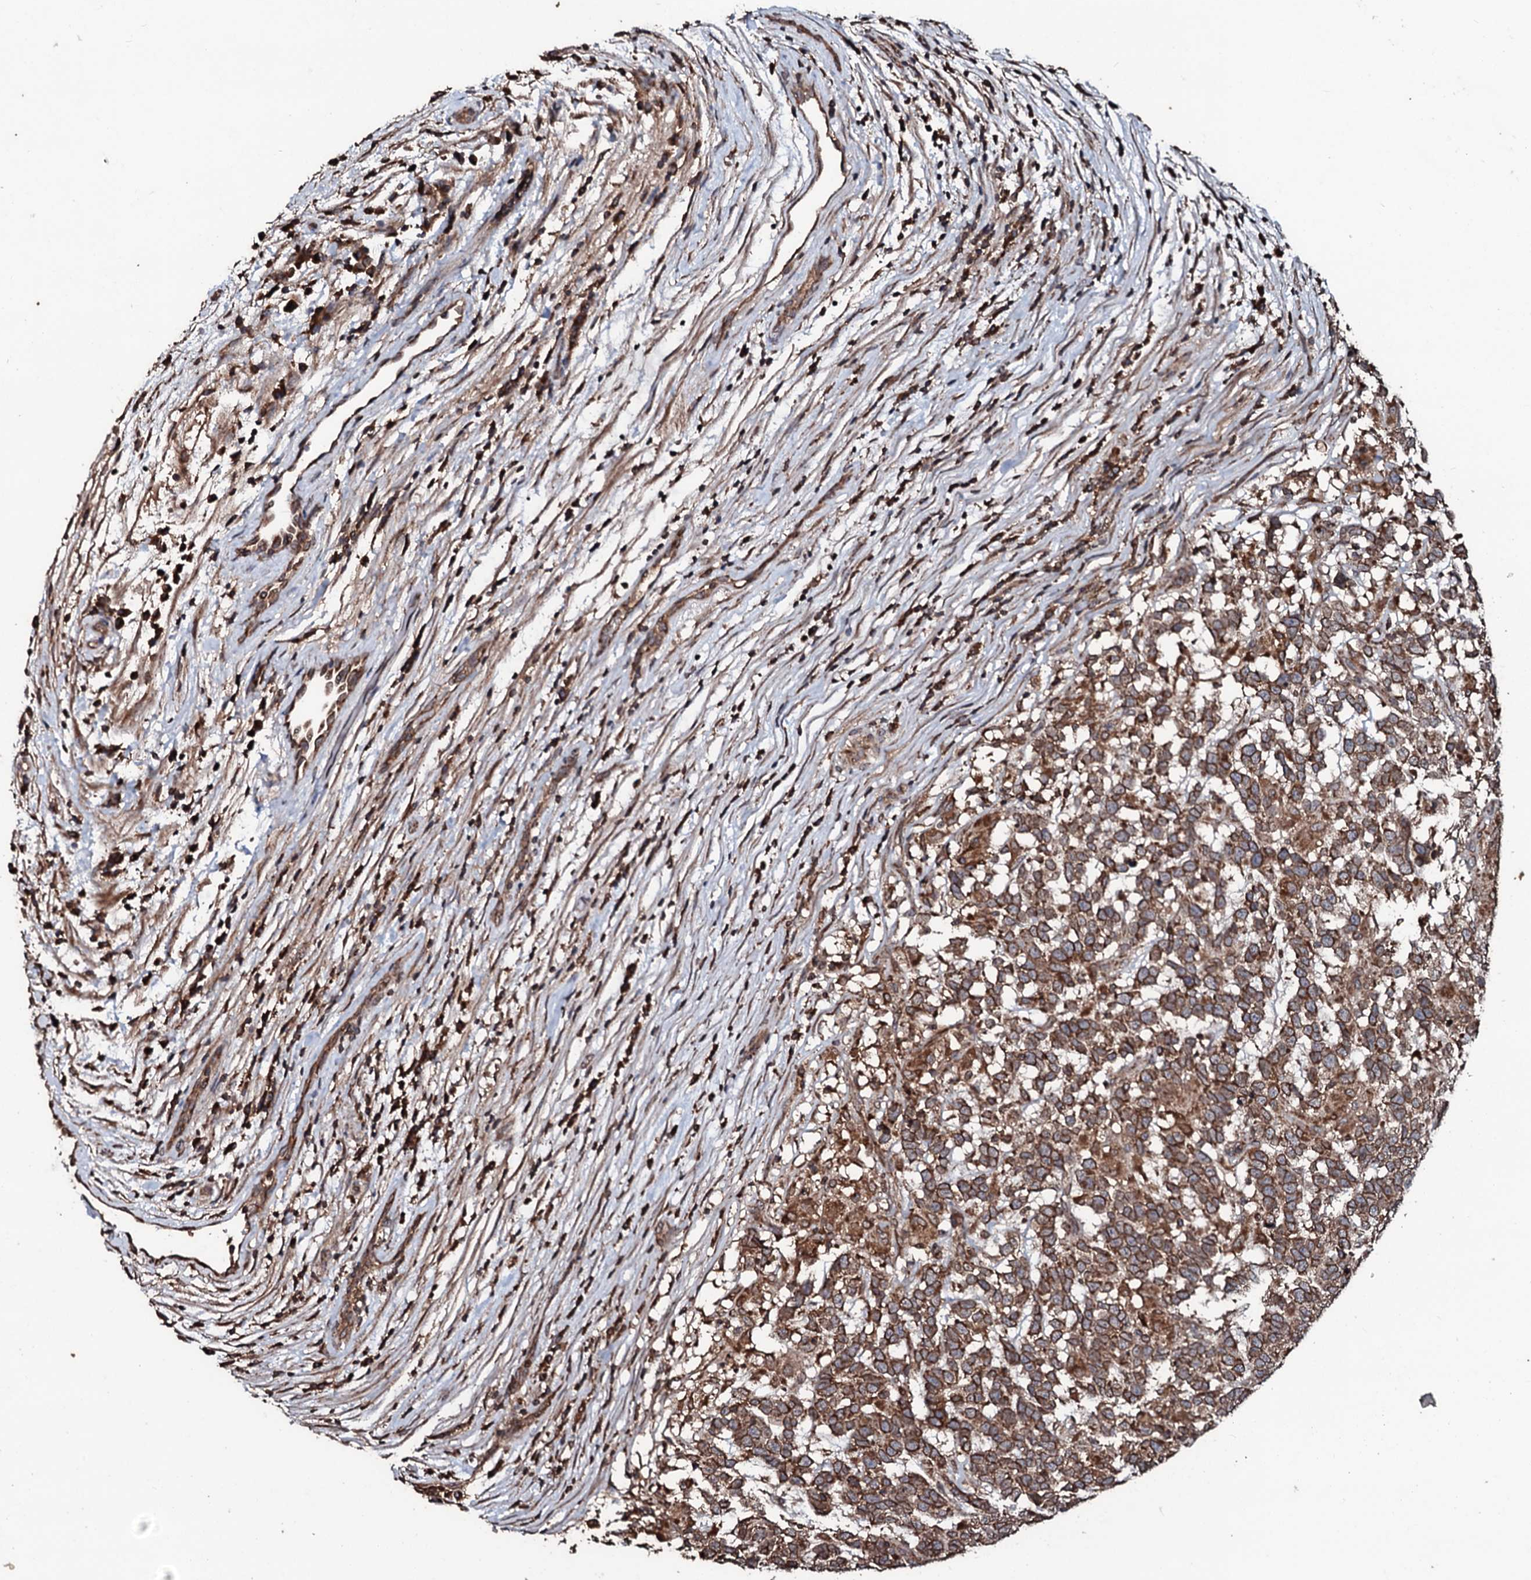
{"staining": {"intensity": "strong", "quantity": ">75%", "location": "cytoplasmic/membranous"}, "tissue": "testis cancer", "cell_type": "Tumor cells", "image_type": "cancer", "snomed": [{"axis": "morphology", "description": "Carcinoma, Embryonal, NOS"}, {"axis": "topography", "description": "Testis"}], "caption": "Strong cytoplasmic/membranous protein positivity is seen in approximately >75% of tumor cells in testis cancer (embryonal carcinoma). Immunohistochemistry stains the protein in brown and the nuclei are stained blue.", "gene": "SDHAF2", "patient": {"sex": "male", "age": 26}}